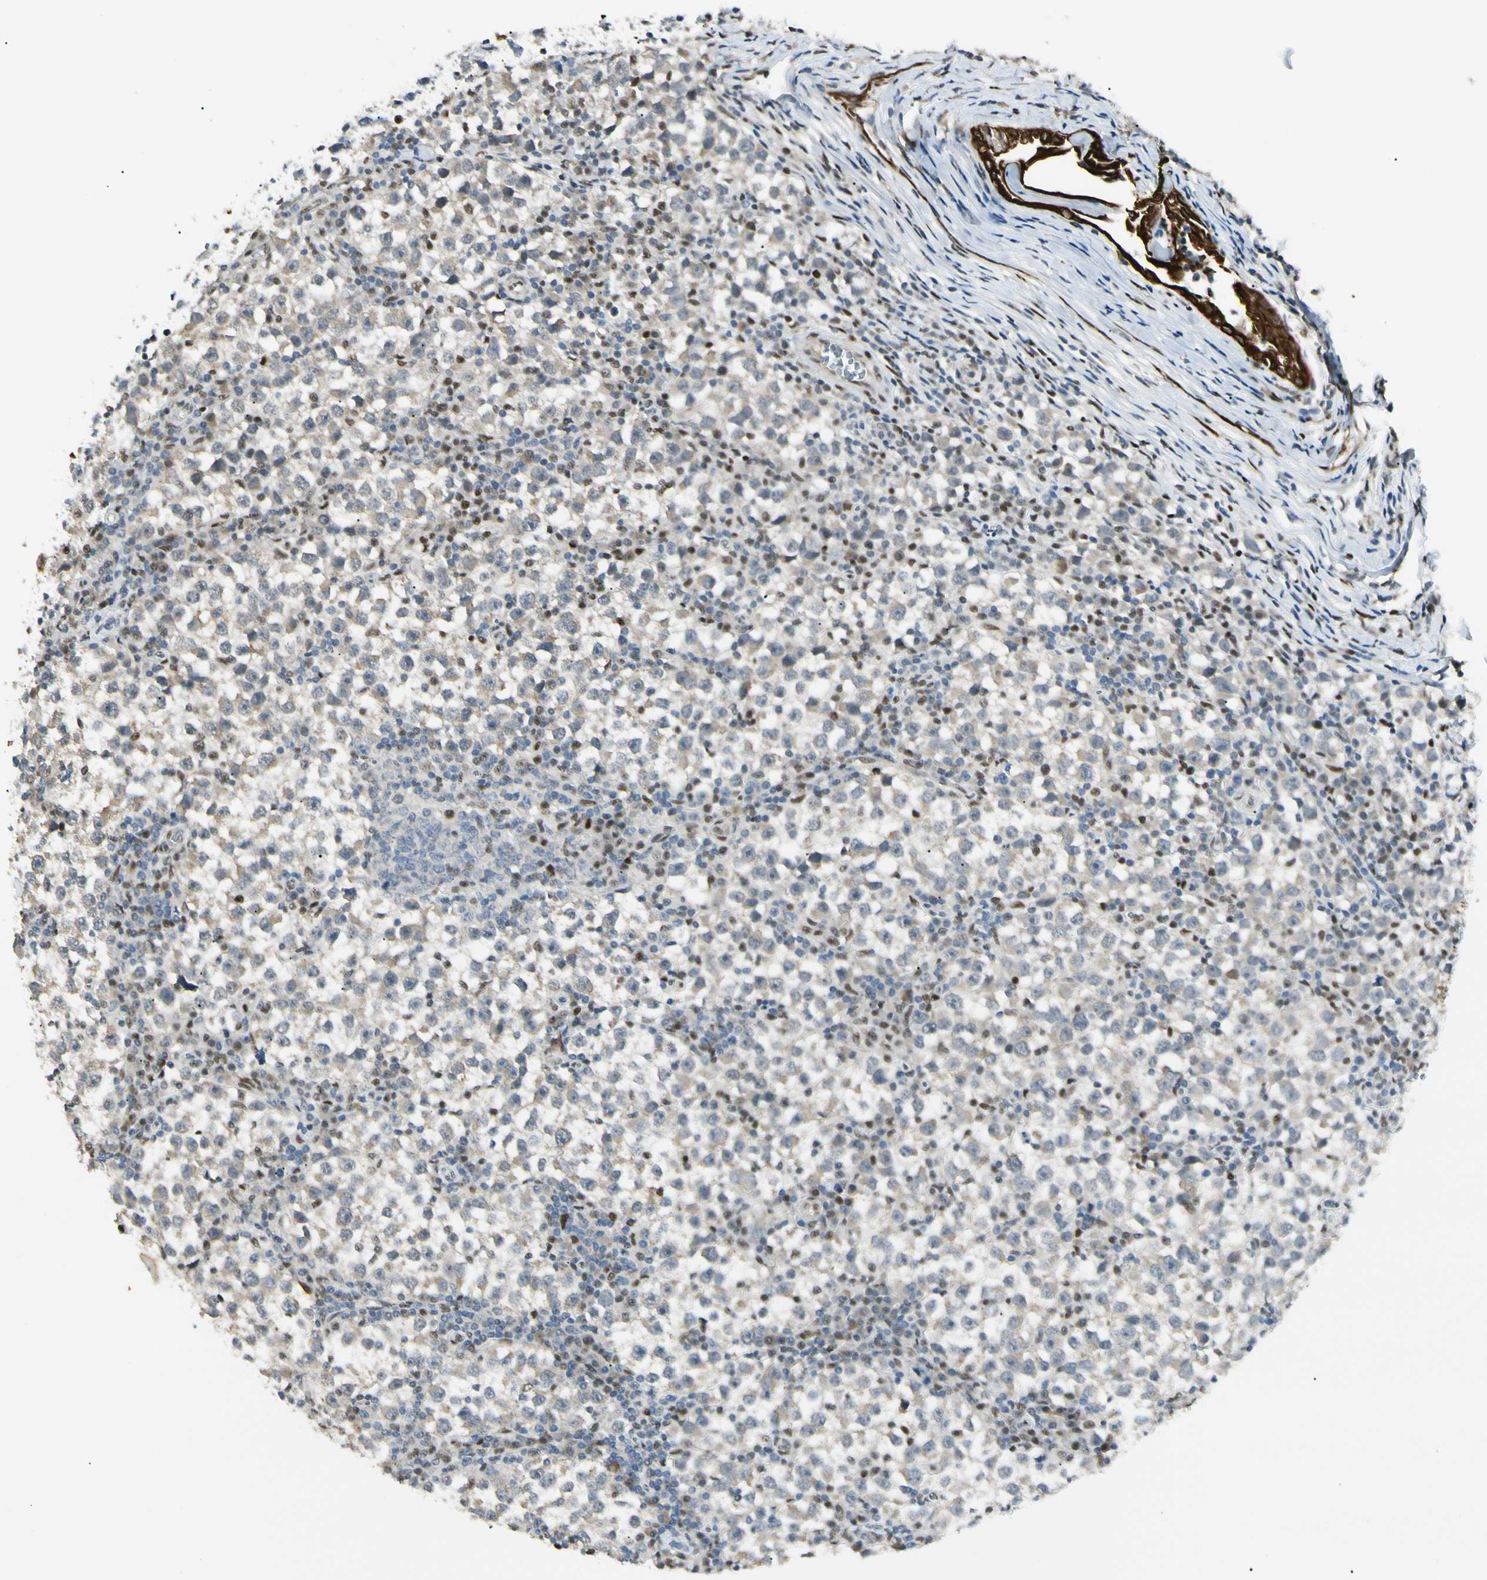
{"staining": {"intensity": "weak", "quantity": ">75%", "location": "cytoplasmic/membranous"}, "tissue": "testis cancer", "cell_type": "Tumor cells", "image_type": "cancer", "snomed": [{"axis": "morphology", "description": "Seminoma, NOS"}, {"axis": "topography", "description": "Testis"}], "caption": "This is an image of immunohistochemistry staining of testis cancer (seminoma), which shows weak staining in the cytoplasmic/membranous of tumor cells.", "gene": "ATXN1", "patient": {"sex": "male", "age": 65}}